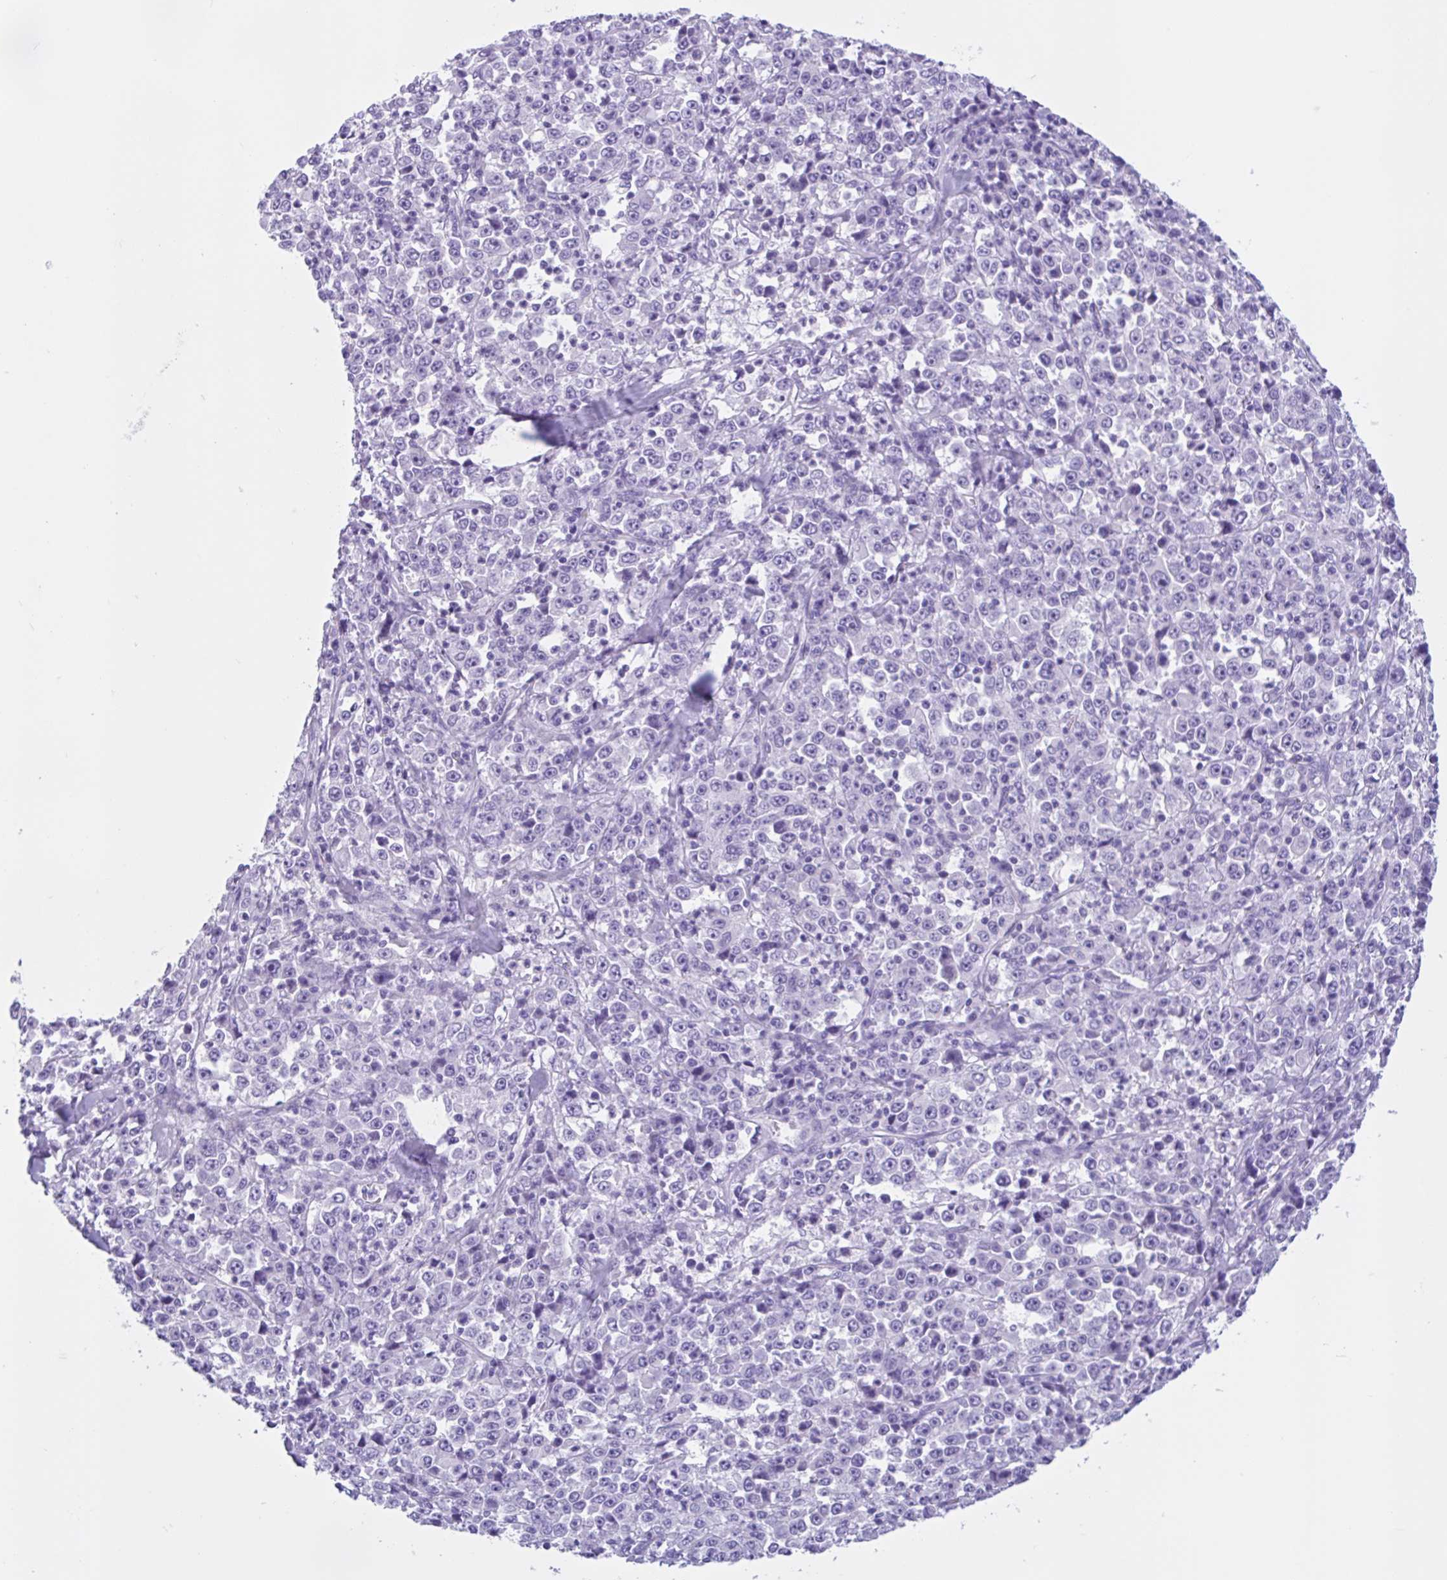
{"staining": {"intensity": "negative", "quantity": "none", "location": "none"}, "tissue": "stomach cancer", "cell_type": "Tumor cells", "image_type": "cancer", "snomed": [{"axis": "morphology", "description": "Normal tissue, NOS"}, {"axis": "morphology", "description": "Adenocarcinoma, NOS"}, {"axis": "topography", "description": "Stomach, upper"}, {"axis": "topography", "description": "Stomach"}], "caption": "Human stomach cancer (adenocarcinoma) stained for a protein using immunohistochemistry reveals no positivity in tumor cells.", "gene": "ZNF319", "patient": {"sex": "male", "age": 59}}